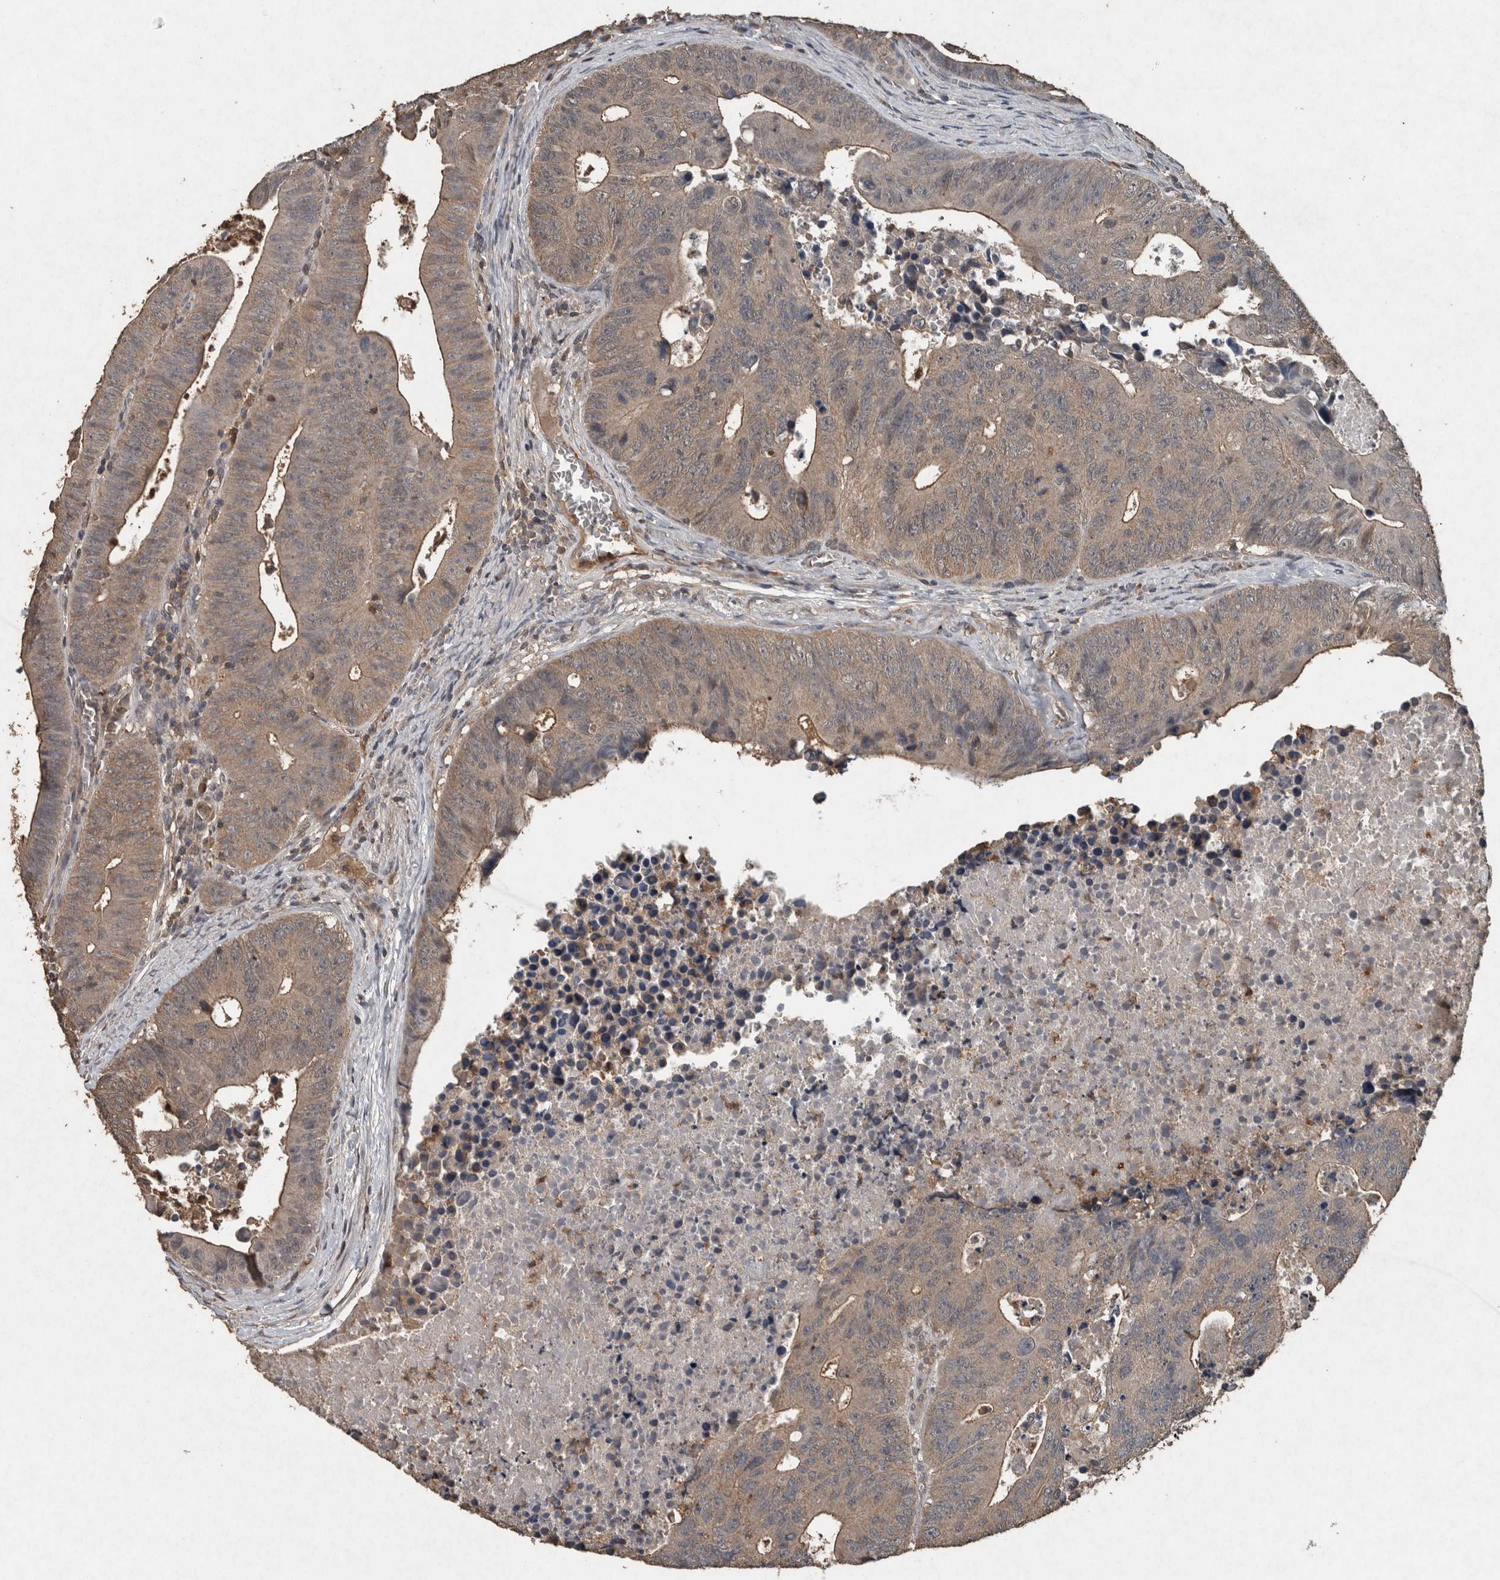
{"staining": {"intensity": "moderate", "quantity": ">75%", "location": "cytoplasmic/membranous"}, "tissue": "colorectal cancer", "cell_type": "Tumor cells", "image_type": "cancer", "snomed": [{"axis": "morphology", "description": "Adenocarcinoma, NOS"}, {"axis": "topography", "description": "Colon"}], "caption": "Immunohistochemistry photomicrograph of neoplastic tissue: colorectal adenocarcinoma stained using IHC demonstrates medium levels of moderate protein expression localized specifically in the cytoplasmic/membranous of tumor cells, appearing as a cytoplasmic/membranous brown color.", "gene": "FGFRL1", "patient": {"sex": "male", "age": 87}}